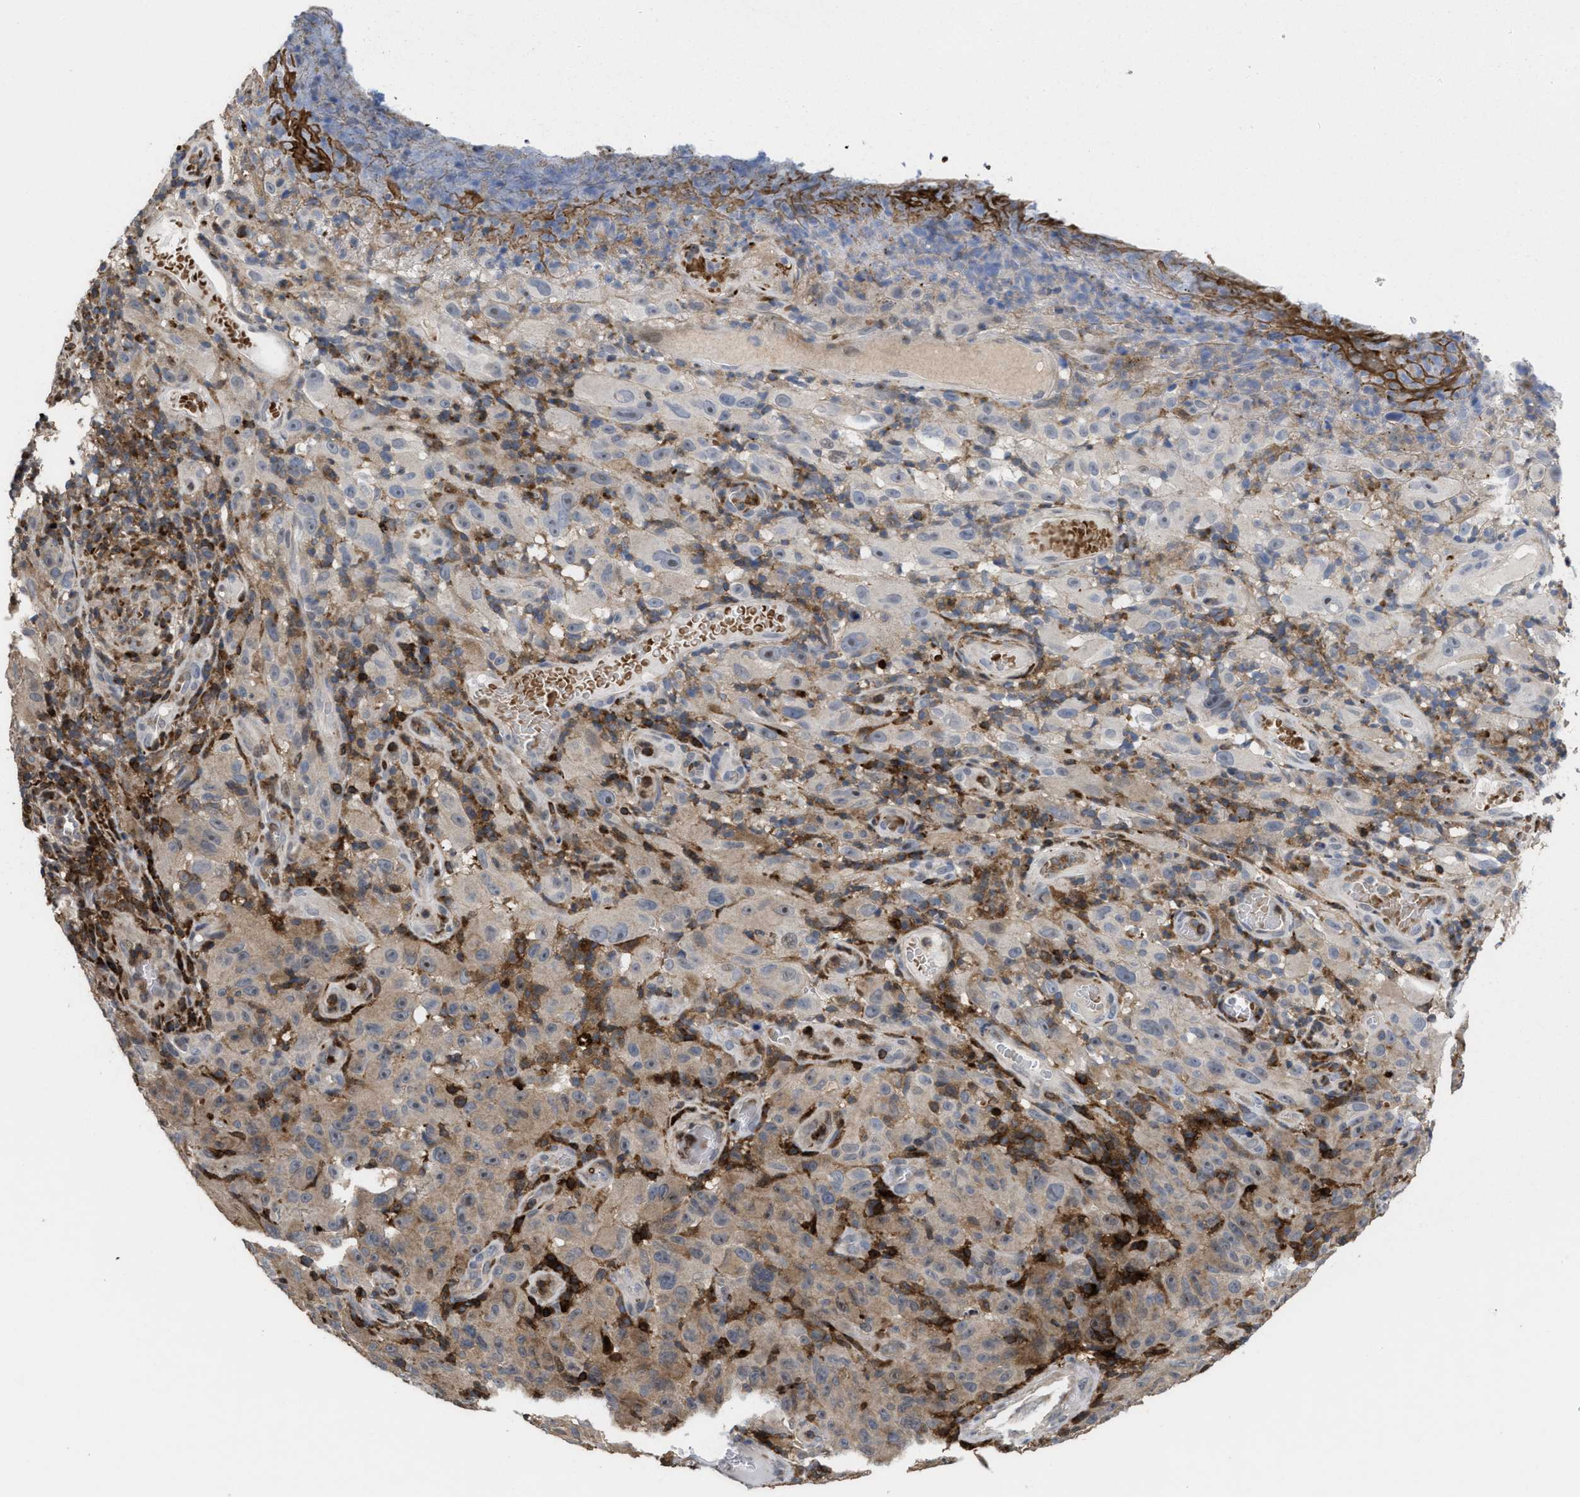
{"staining": {"intensity": "weak", "quantity": "<25%", "location": "cytoplasmic/membranous"}, "tissue": "melanoma", "cell_type": "Tumor cells", "image_type": "cancer", "snomed": [{"axis": "morphology", "description": "Malignant melanoma, NOS"}, {"axis": "topography", "description": "Skin"}], "caption": "Immunohistochemistry image of human melanoma stained for a protein (brown), which reveals no expression in tumor cells.", "gene": "PTPRE", "patient": {"sex": "female", "age": 82}}